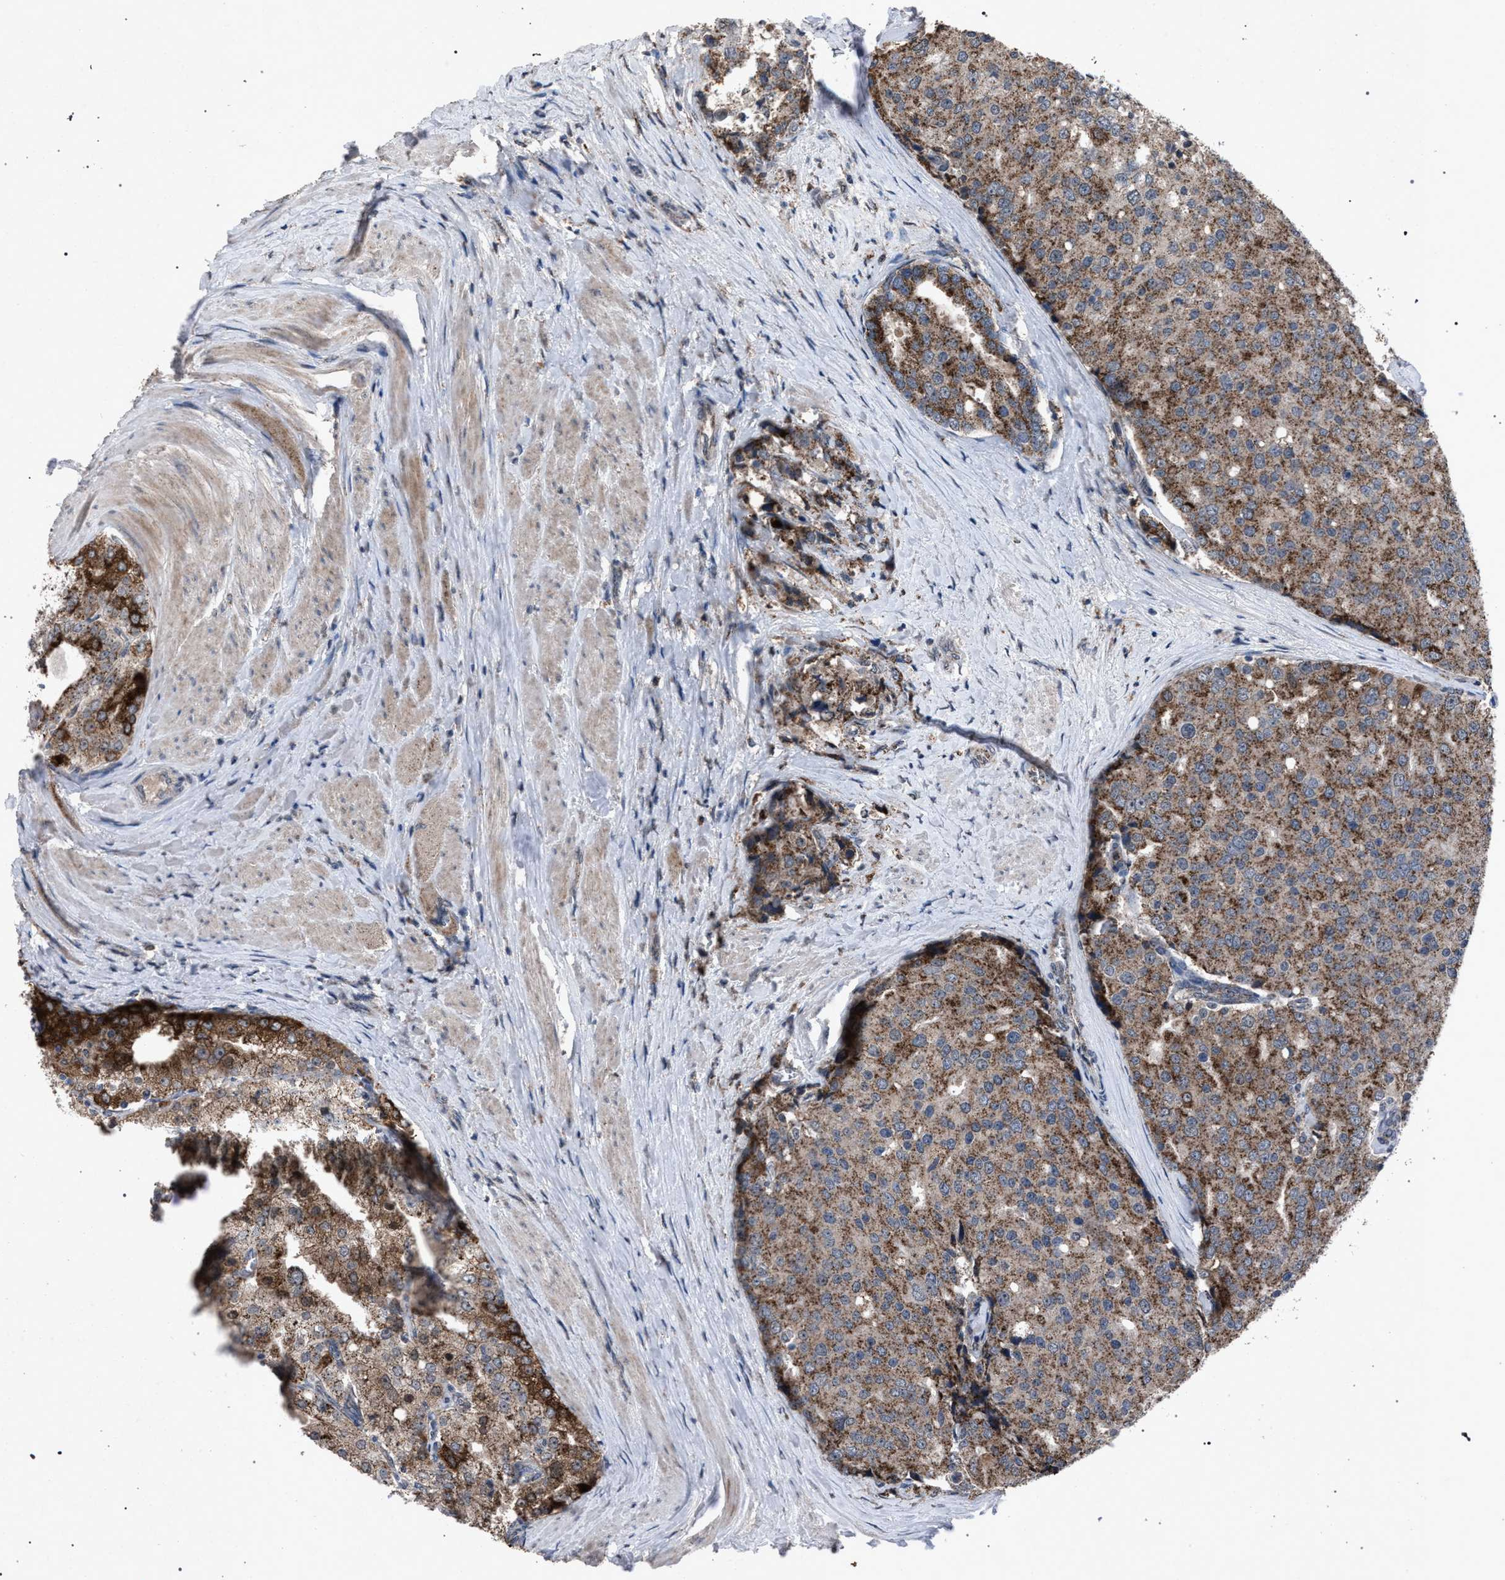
{"staining": {"intensity": "moderate", "quantity": ">75%", "location": "cytoplasmic/membranous"}, "tissue": "prostate cancer", "cell_type": "Tumor cells", "image_type": "cancer", "snomed": [{"axis": "morphology", "description": "Adenocarcinoma, High grade"}, {"axis": "topography", "description": "Prostate"}], "caption": "Protein analysis of high-grade adenocarcinoma (prostate) tissue displays moderate cytoplasmic/membranous positivity in approximately >75% of tumor cells. The staining was performed using DAB (3,3'-diaminobenzidine) to visualize the protein expression in brown, while the nuclei were stained in blue with hematoxylin (Magnification: 20x).", "gene": "HSD17B4", "patient": {"sex": "male", "age": 50}}